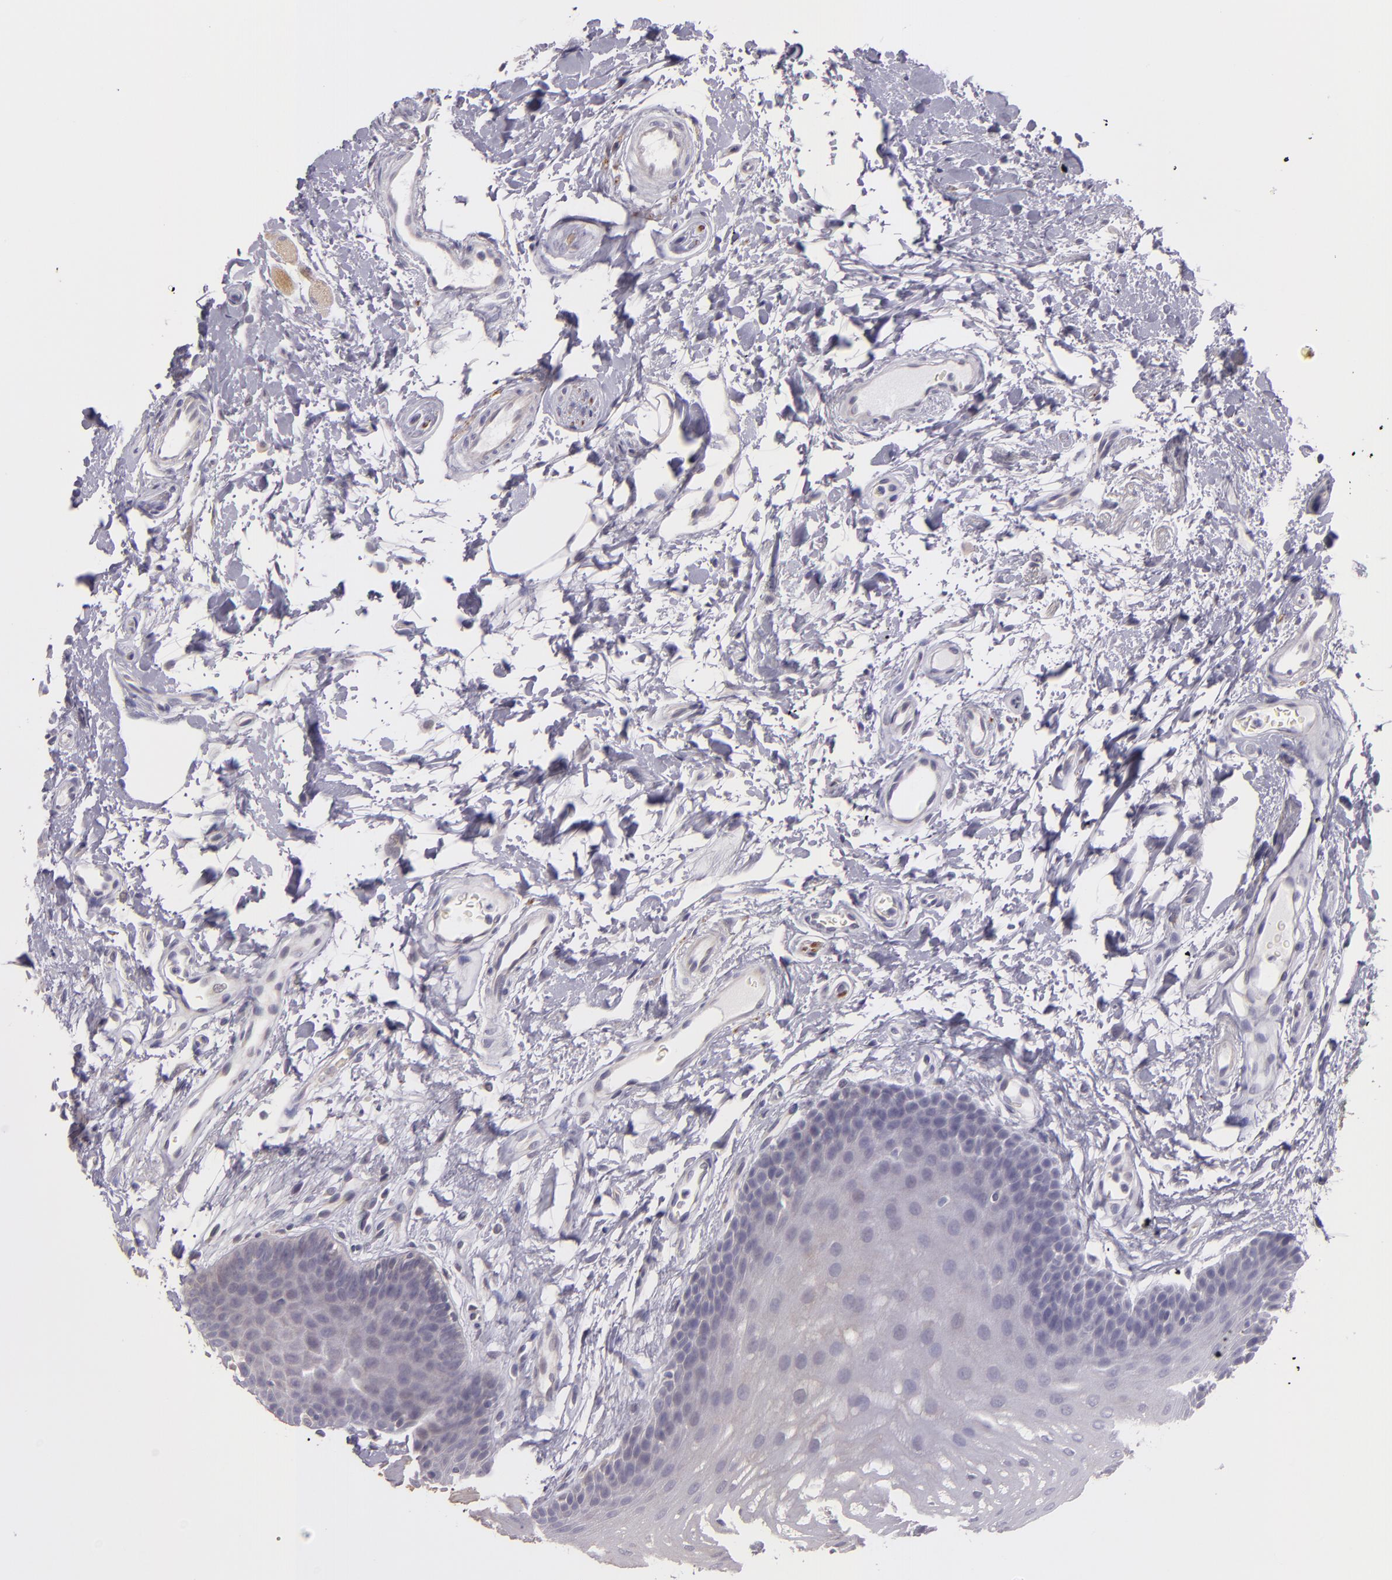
{"staining": {"intensity": "negative", "quantity": "none", "location": "none"}, "tissue": "oral mucosa", "cell_type": "Squamous epithelial cells", "image_type": "normal", "snomed": [{"axis": "morphology", "description": "Normal tissue, NOS"}, {"axis": "topography", "description": "Oral tissue"}], "caption": "This is an IHC micrograph of unremarkable human oral mucosa. There is no positivity in squamous epithelial cells.", "gene": "SNCB", "patient": {"sex": "male", "age": 62}}